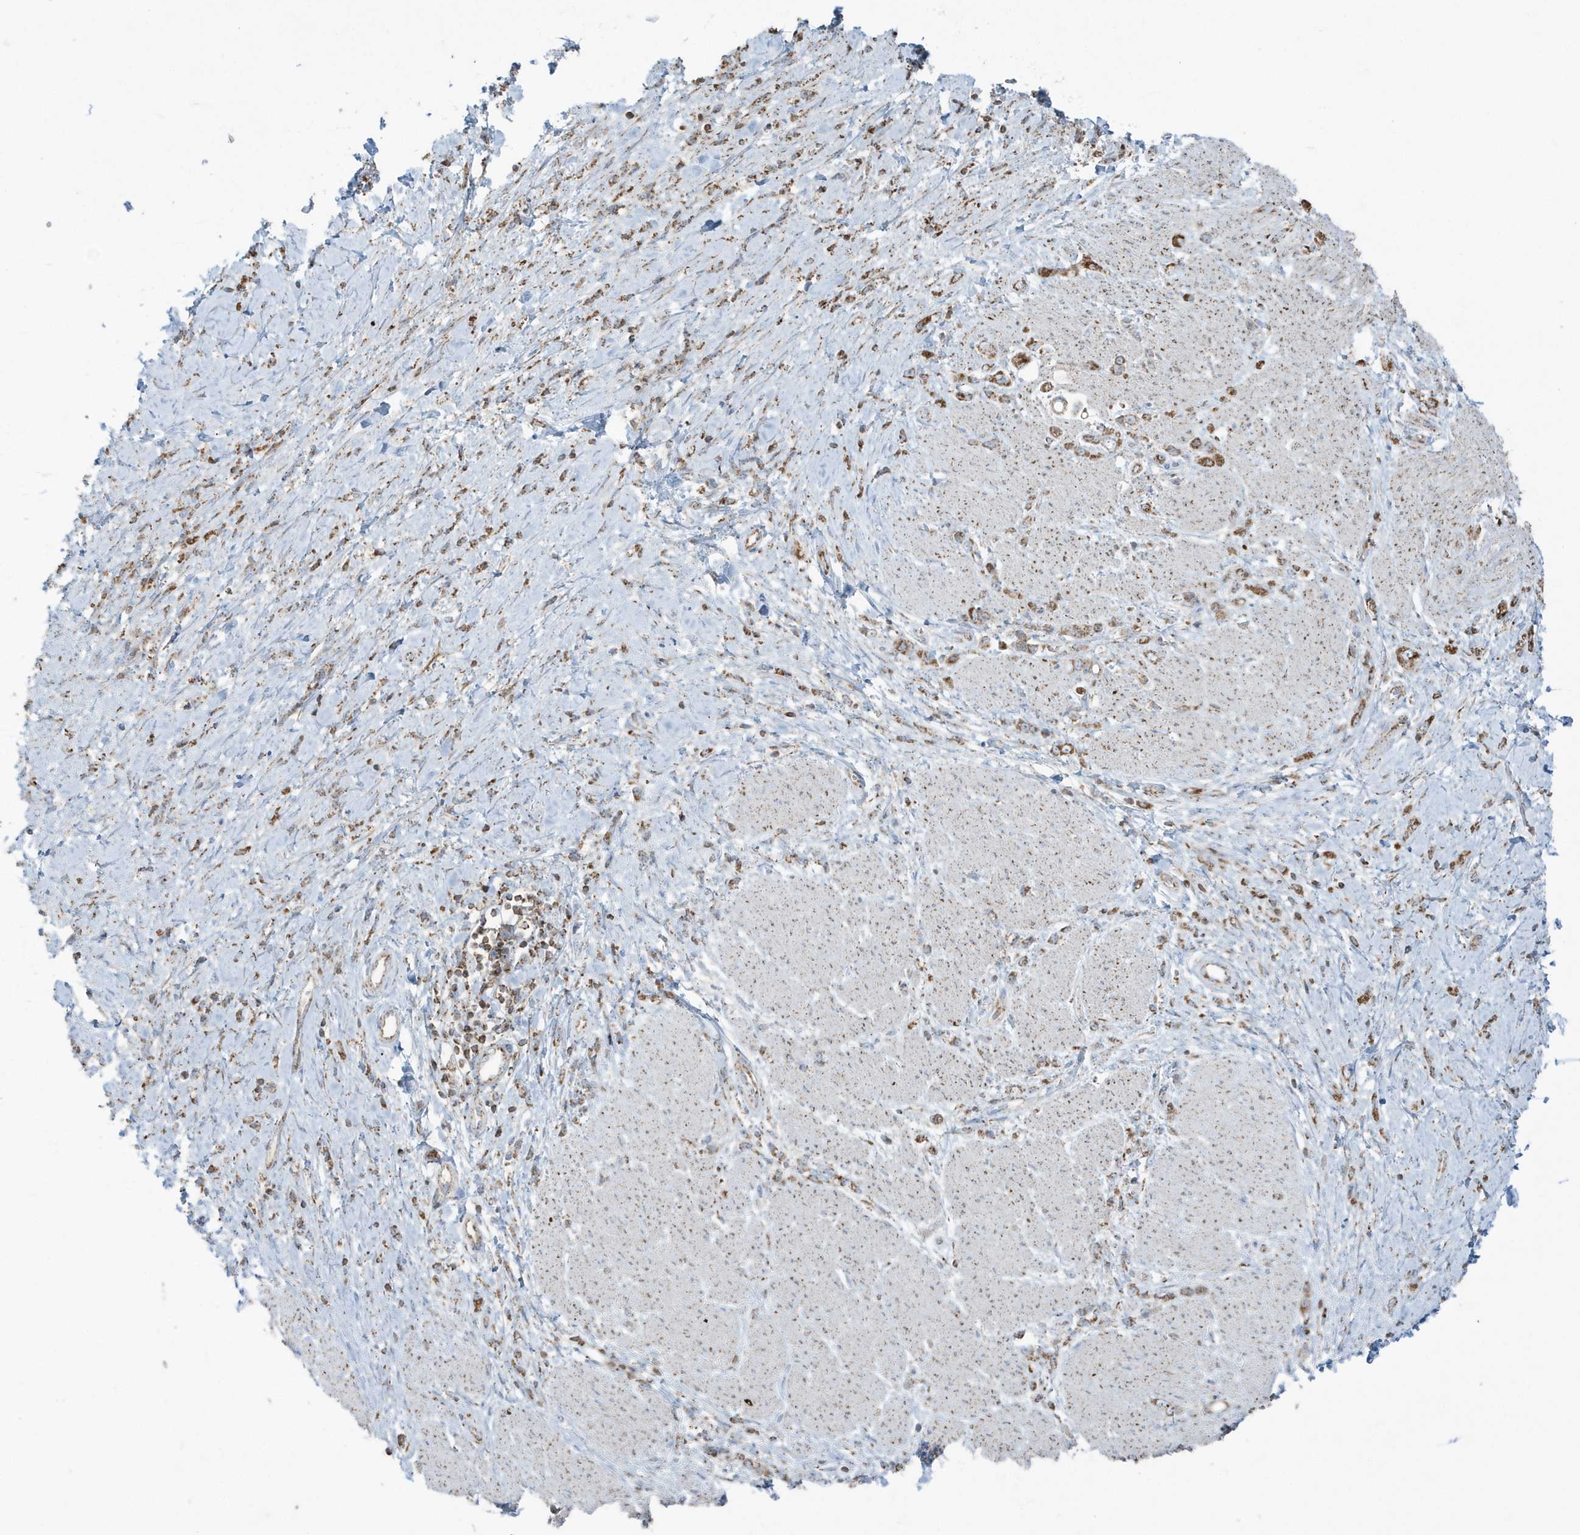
{"staining": {"intensity": "moderate", "quantity": ">75%", "location": "cytoplasmic/membranous"}, "tissue": "stomach cancer", "cell_type": "Tumor cells", "image_type": "cancer", "snomed": [{"axis": "morphology", "description": "Adenocarcinoma, NOS"}, {"axis": "topography", "description": "Stomach"}], "caption": "Stomach cancer stained with DAB (3,3'-diaminobenzidine) immunohistochemistry displays medium levels of moderate cytoplasmic/membranous expression in approximately >75% of tumor cells. (DAB IHC with brightfield microscopy, high magnification).", "gene": "RAB11FIP3", "patient": {"sex": "female", "age": 60}}